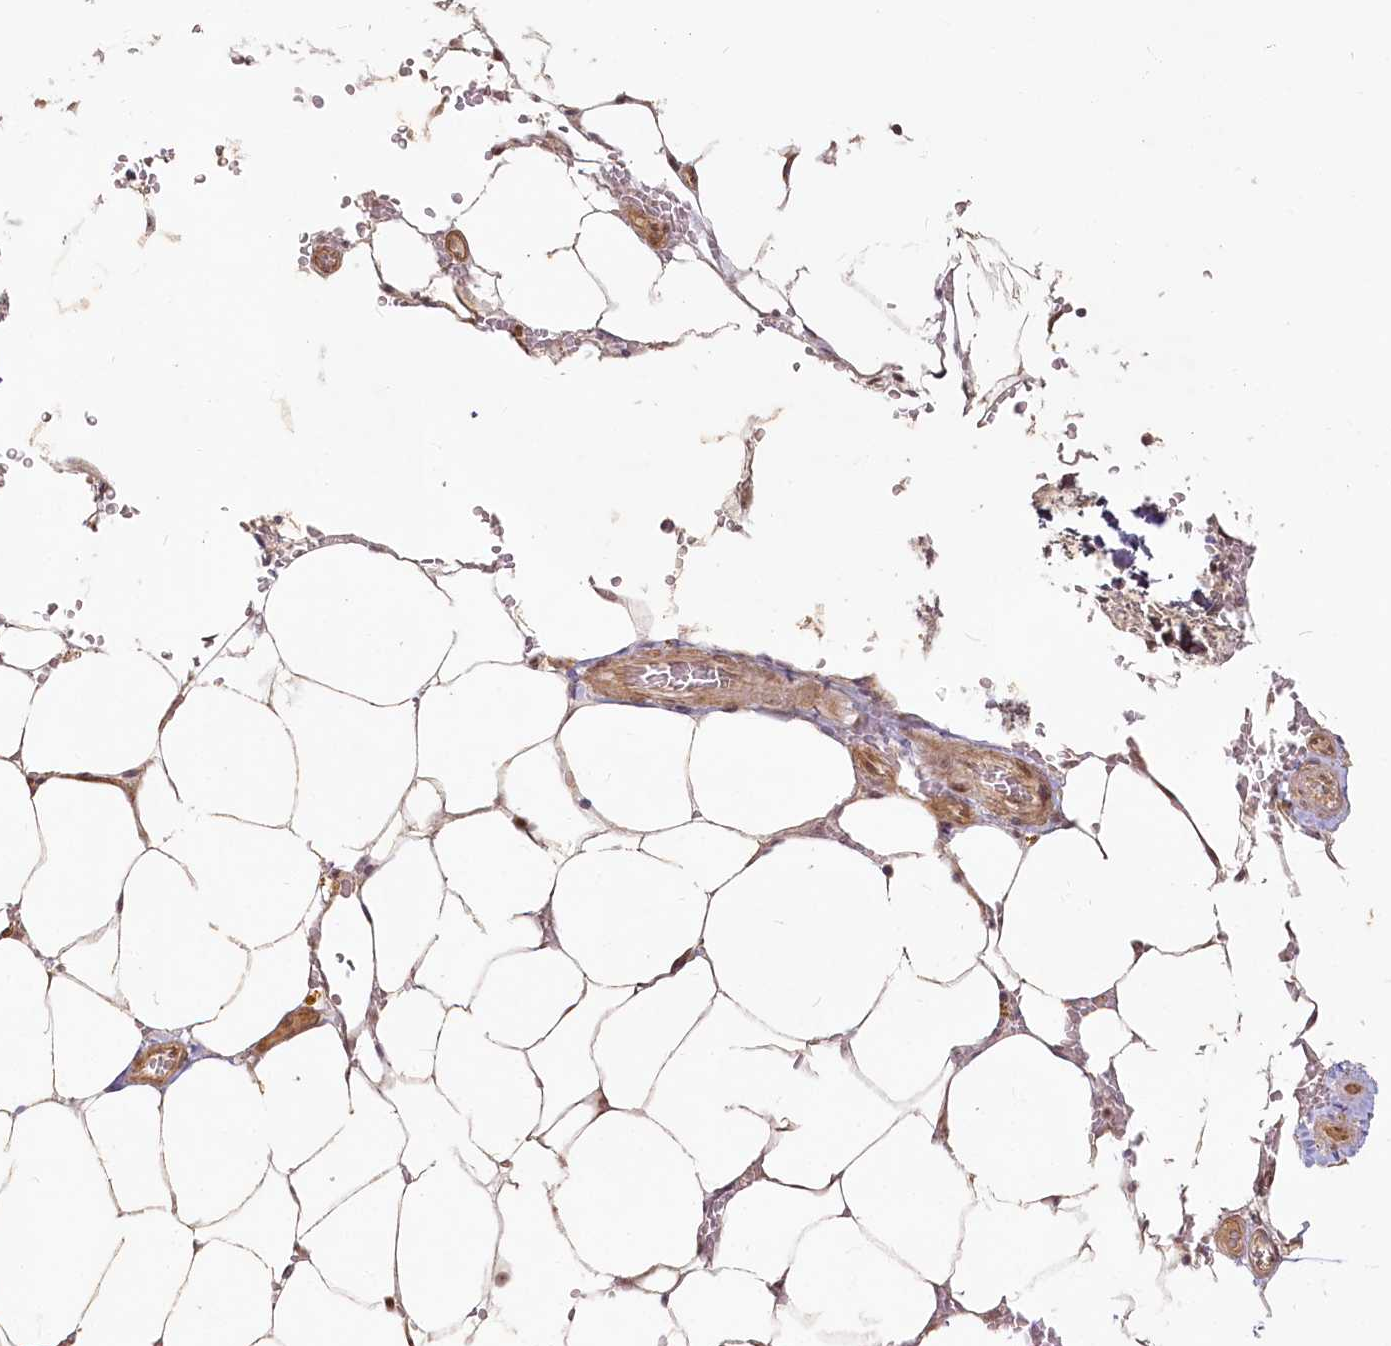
{"staining": {"intensity": "weak", "quantity": "<25%", "location": "nuclear"}, "tissue": "bone marrow", "cell_type": "Hematopoietic cells", "image_type": "normal", "snomed": [{"axis": "morphology", "description": "Normal tissue, NOS"}, {"axis": "topography", "description": "Bone marrow"}], "caption": "Immunohistochemistry (IHC) photomicrograph of normal human bone marrow stained for a protein (brown), which reveals no expression in hematopoietic cells.", "gene": "EXOSC7", "patient": {"sex": "male", "age": 70}}